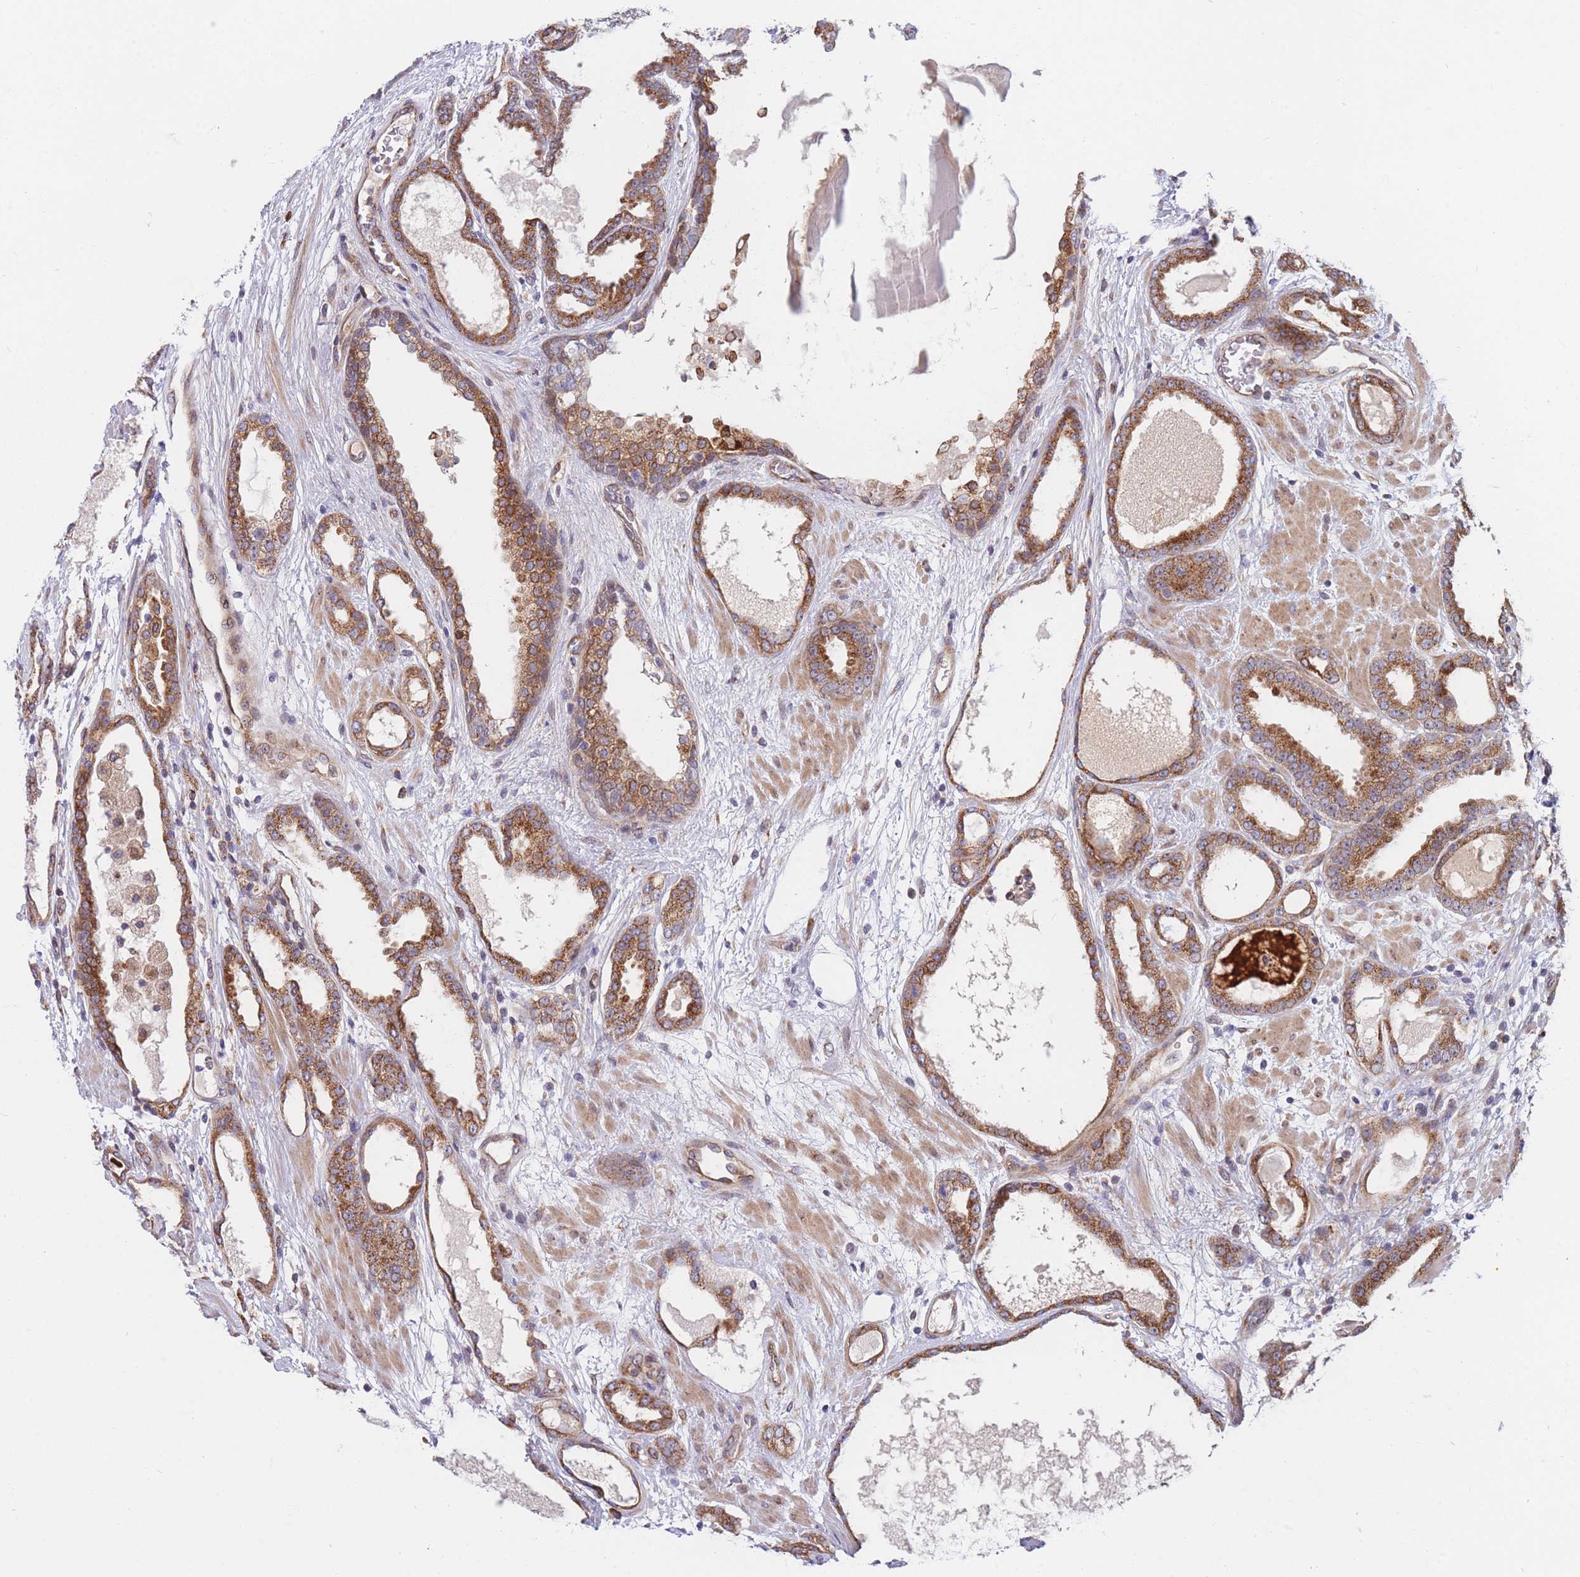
{"staining": {"intensity": "moderate", "quantity": ">75%", "location": "cytoplasmic/membranous"}, "tissue": "prostate cancer", "cell_type": "Tumor cells", "image_type": "cancer", "snomed": [{"axis": "morphology", "description": "Adenocarcinoma, High grade"}, {"axis": "topography", "description": "Prostate"}], "caption": "A micrograph of human prostate cancer (high-grade adenocarcinoma) stained for a protein demonstrates moderate cytoplasmic/membranous brown staining in tumor cells.", "gene": "TMEM131L", "patient": {"sex": "male", "age": 60}}